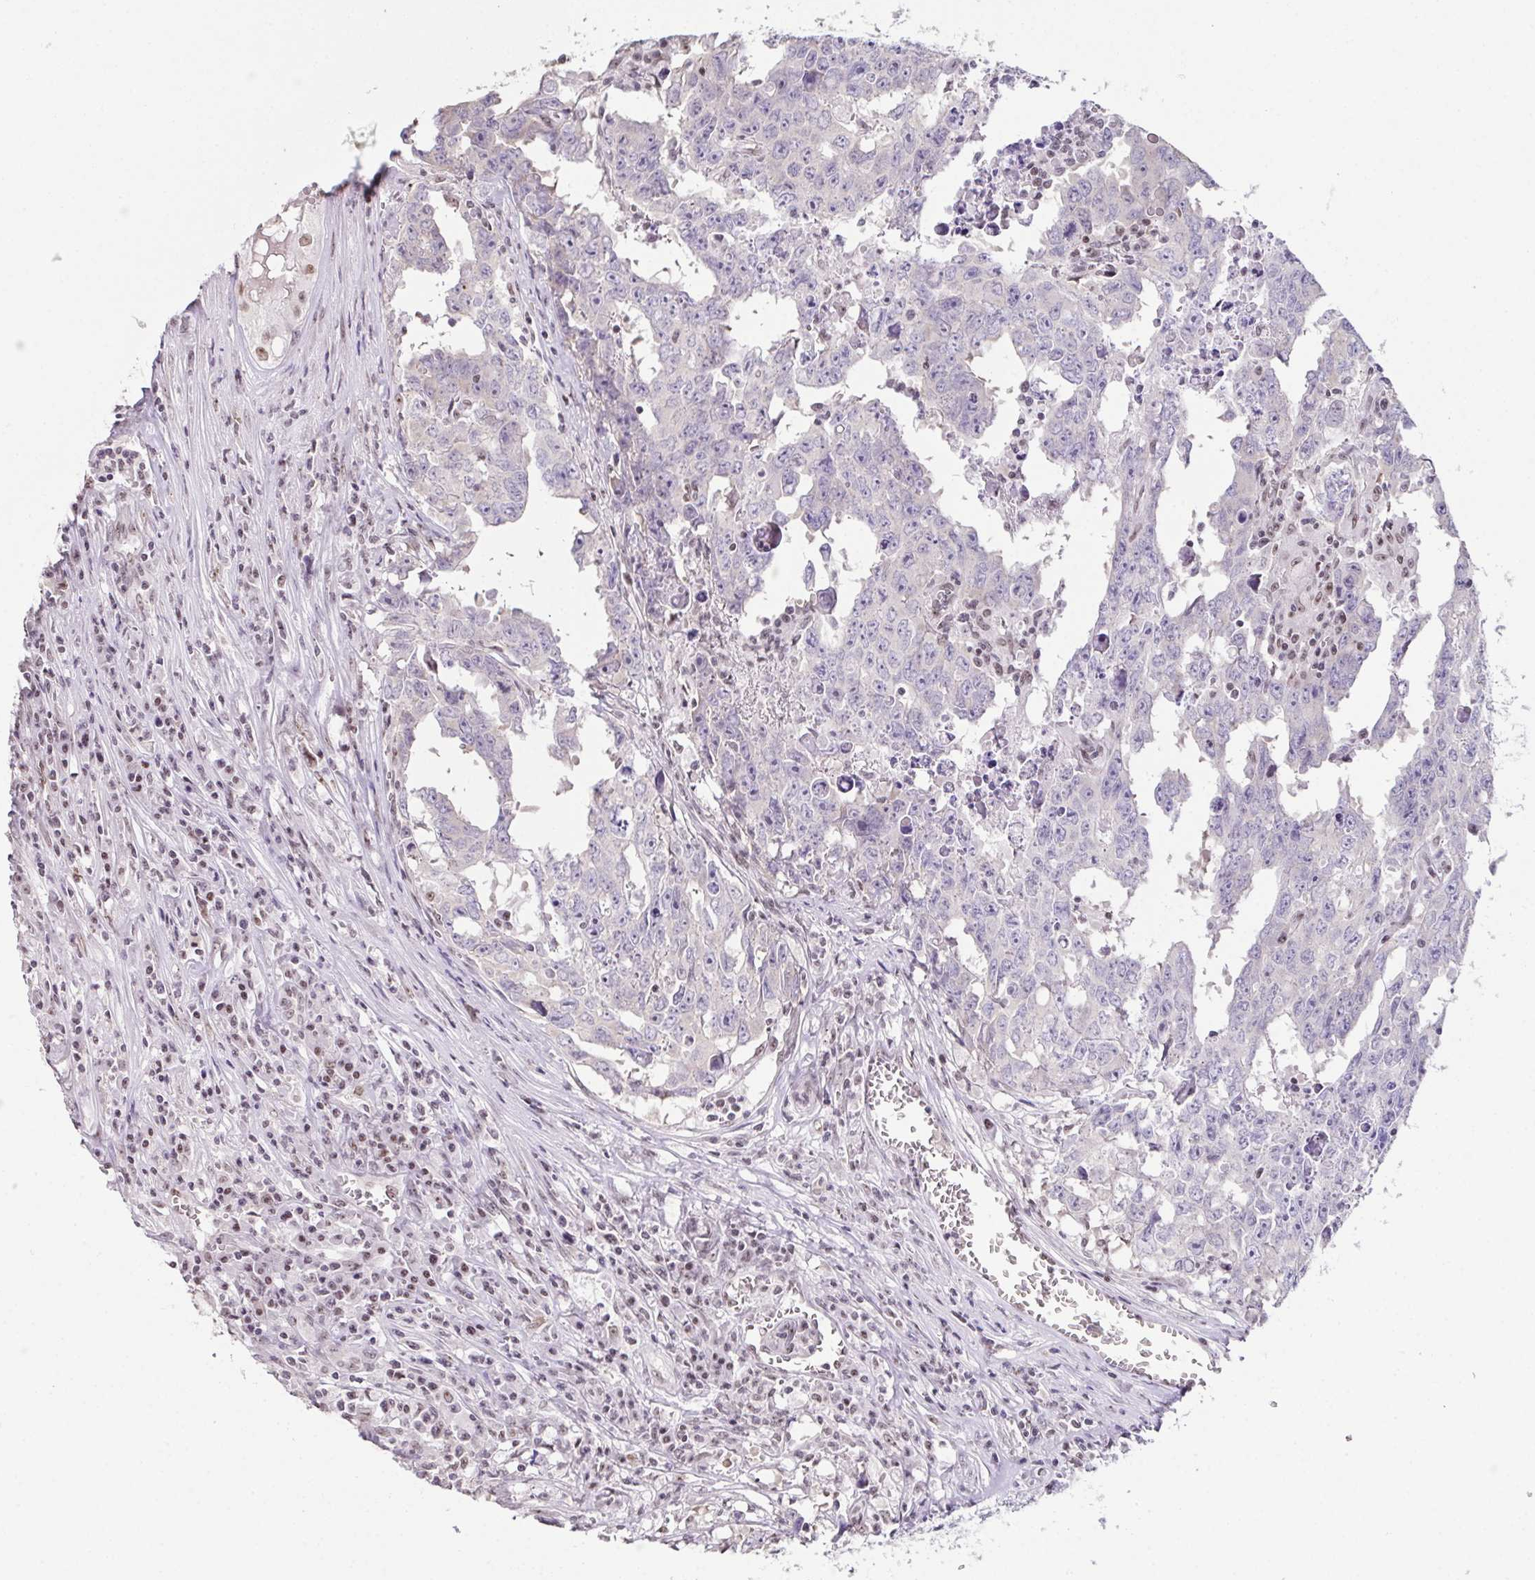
{"staining": {"intensity": "negative", "quantity": "none", "location": "none"}, "tissue": "testis cancer", "cell_type": "Tumor cells", "image_type": "cancer", "snomed": [{"axis": "morphology", "description": "Carcinoma, Embryonal, NOS"}, {"axis": "topography", "description": "Testis"}], "caption": "The micrograph shows no significant staining in tumor cells of testis cancer.", "gene": "ZNF800", "patient": {"sex": "male", "age": 22}}